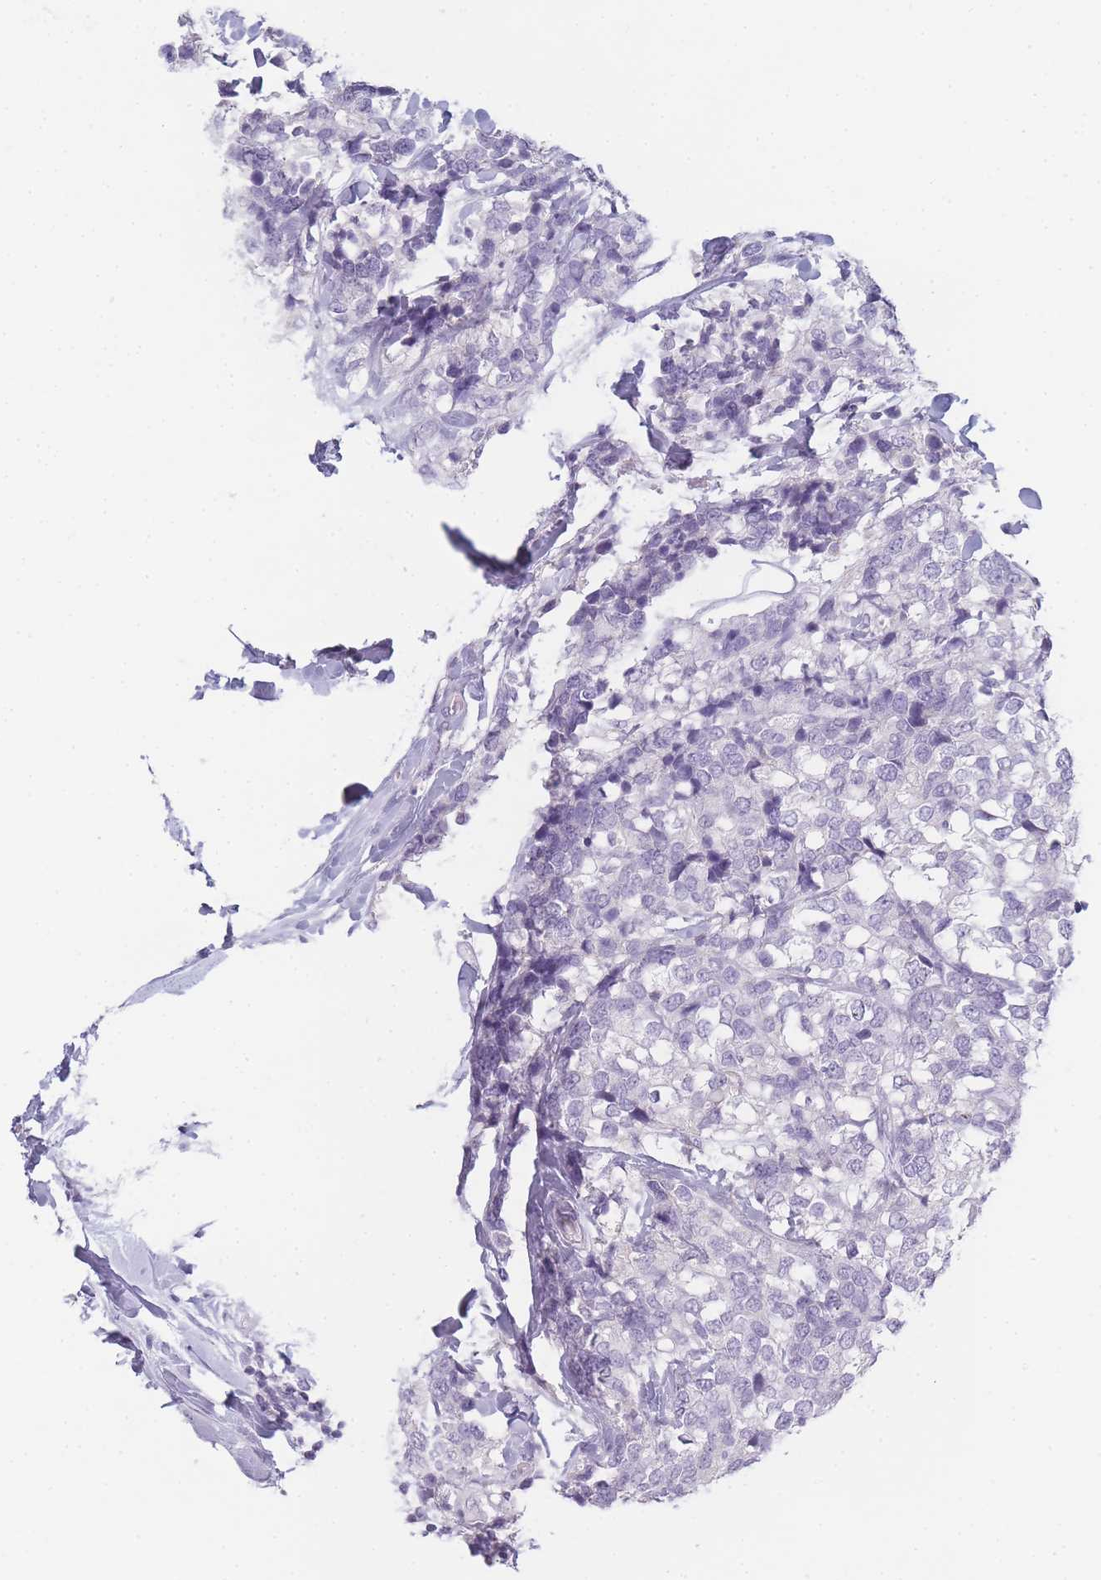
{"staining": {"intensity": "negative", "quantity": "none", "location": "none"}, "tissue": "breast cancer", "cell_type": "Tumor cells", "image_type": "cancer", "snomed": [{"axis": "morphology", "description": "Lobular carcinoma"}, {"axis": "topography", "description": "Breast"}], "caption": "Tumor cells show no significant staining in breast cancer.", "gene": "INS", "patient": {"sex": "female", "age": 59}}